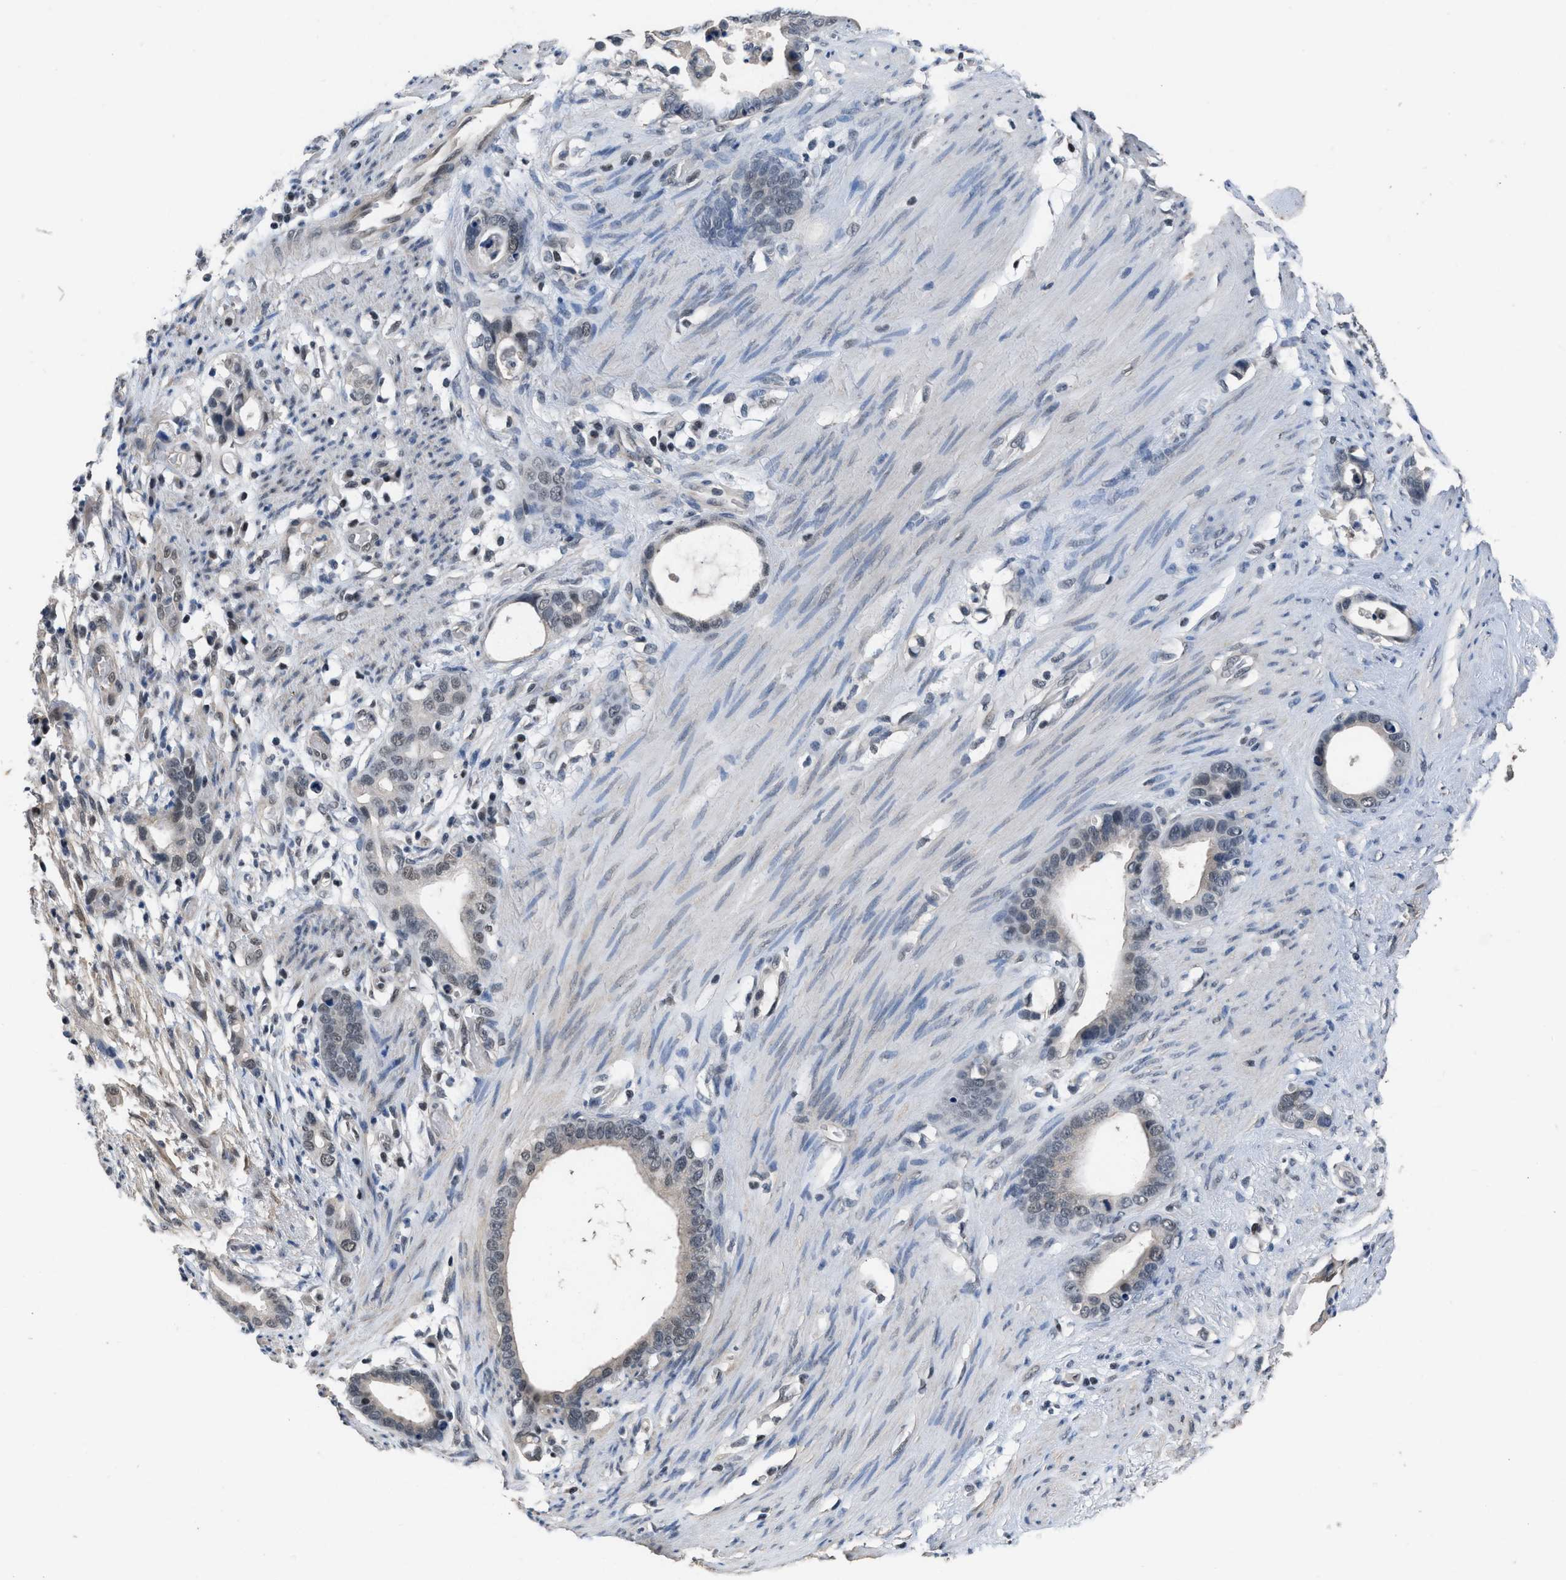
{"staining": {"intensity": "weak", "quantity": "<25%", "location": "nuclear"}, "tissue": "stomach cancer", "cell_type": "Tumor cells", "image_type": "cancer", "snomed": [{"axis": "morphology", "description": "Adenocarcinoma, NOS"}, {"axis": "topography", "description": "Stomach"}], "caption": "Stomach adenocarcinoma was stained to show a protein in brown. There is no significant staining in tumor cells.", "gene": "TERF2IP", "patient": {"sex": "female", "age": 75}}